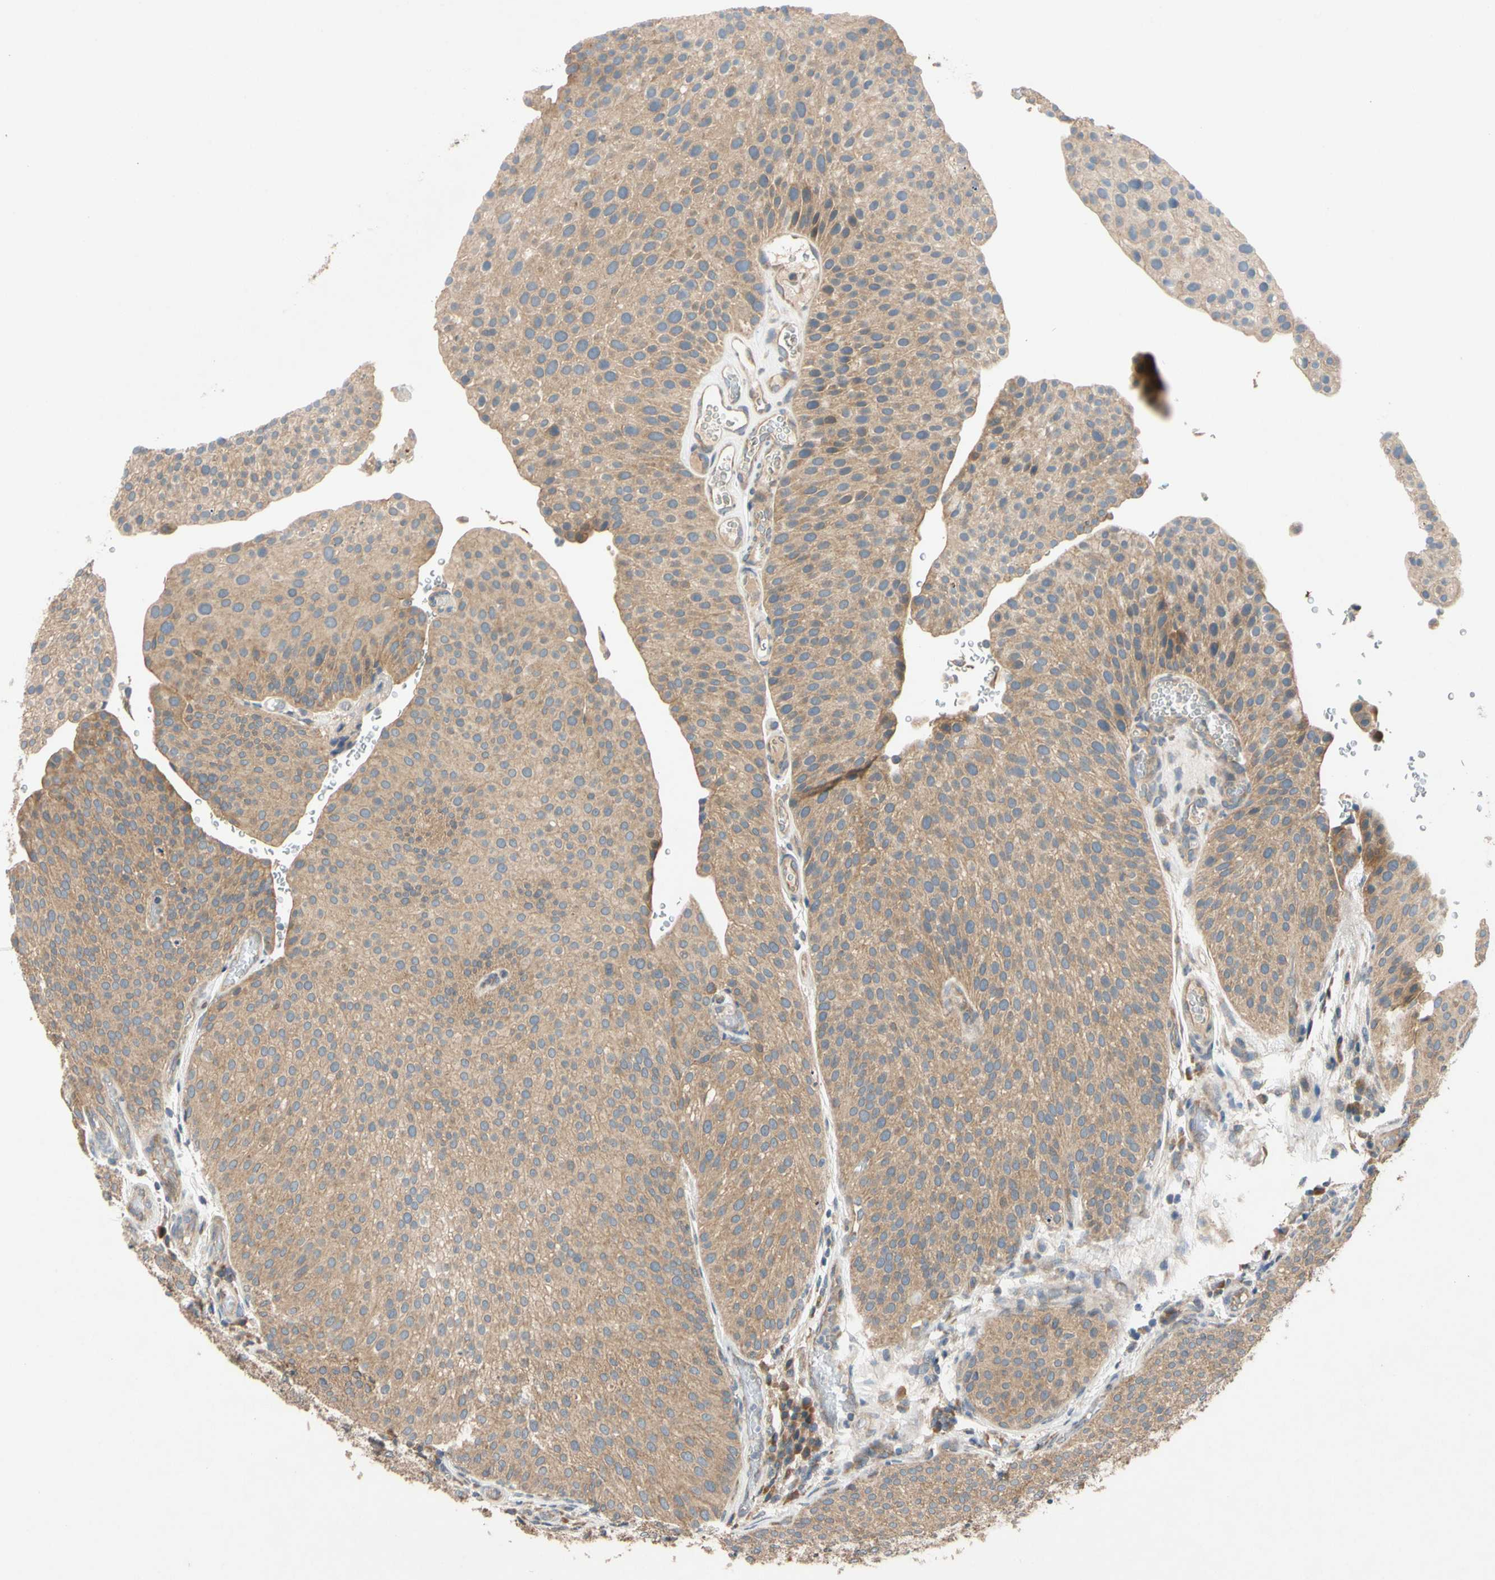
{"staining": {"intensity": "moderate", "quantity": ">75%", "location": "cytoplasmic/membranous"}, "tissue": "urothelial cancer", "cell_type": "Tumor cells", "image_type": "cancer", "snomed": [{"axis": "morphology", "description": "Urothelial carcinoma, Low grade"}, {"axis": "topography", "description": "Smooth muscle"}, {"axis": "topography", "description": "Urinary bladder"}], "caption": "IHC staining of urothelial cancer, which shows medium levels of moderate cytoplasmic/membranous positivity in about >75% of tumor cells indicating moderate cytoplasmic/membranous protein expression. The staining was performed using DAB (3,3'-diaminobenzidine) (brown) for protein detection and nuclei were counterstained in hematoxylin (blue).", "gene": "MBTPS2", "patient": {"sex": "male", "age": 60}}